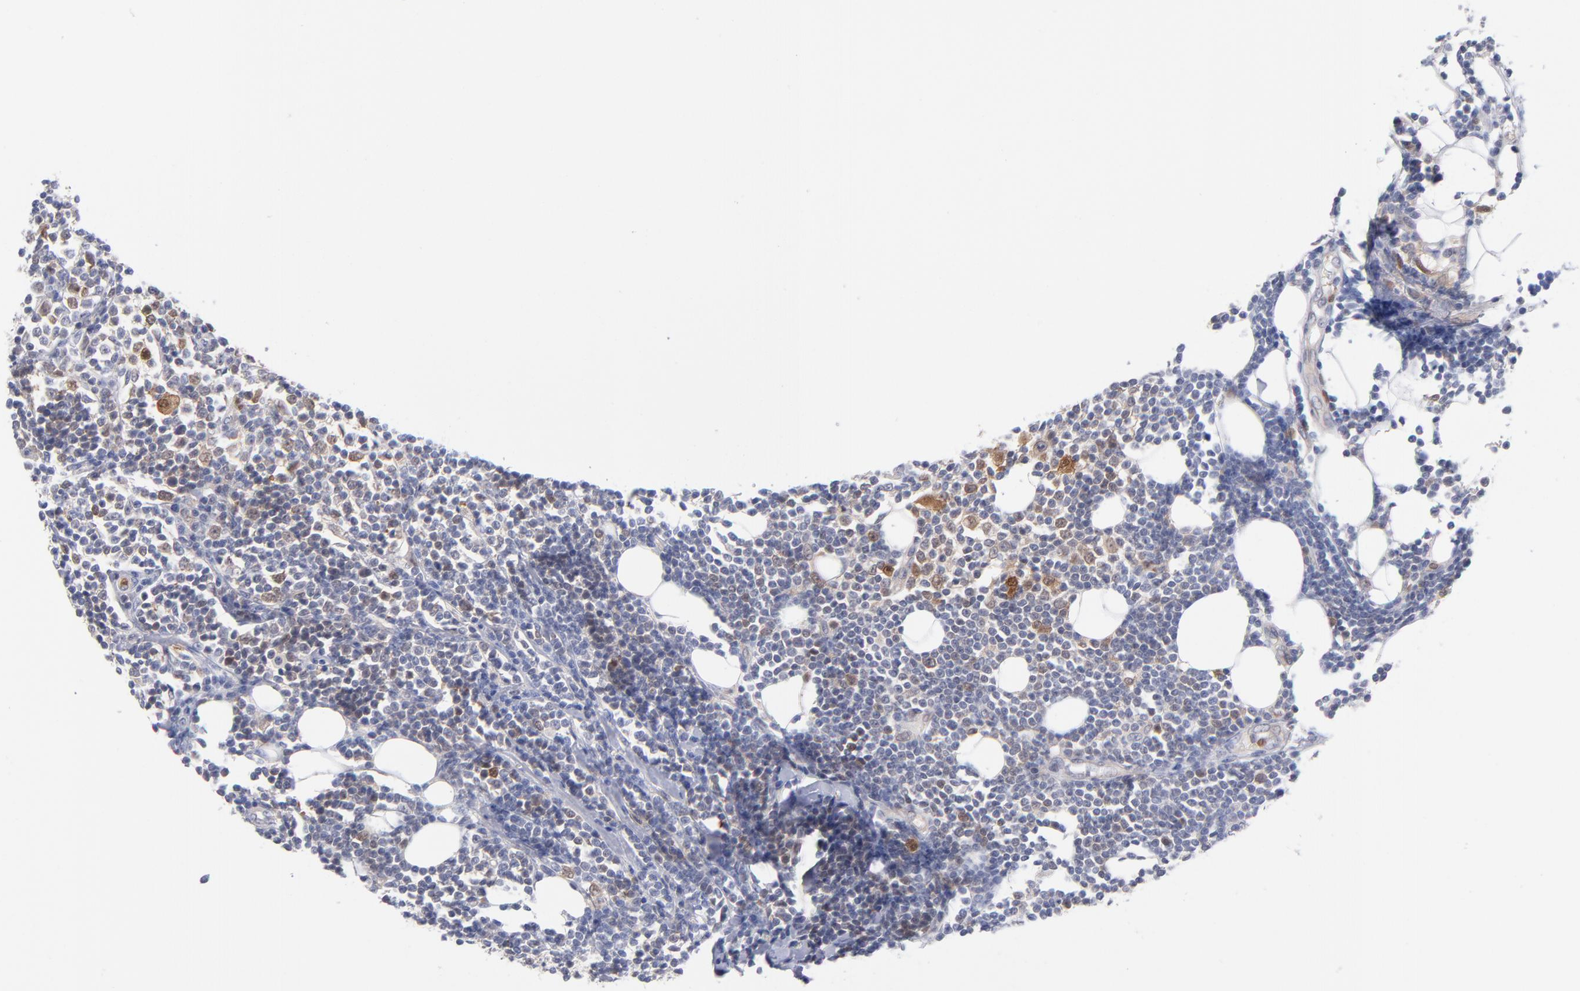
{"staining": {"intensity": "weak", "quantity": "<25%", "location": "nuclear"}, "tissue": "lymphoma", "cell_type": "Tumor cells", "image_type": "cancer", "snomed": [{"axis": "morphology", "description": "Malignant lymphoma, non-Hodgkin's type, Low grade"}, {"axis": "topography", "description": "Soft tissue"}], "caption": "Tumor cells show no significant protein staining in lymphoma.", "gene": "BID", "patient": {"sex": "male", "age": 92}}